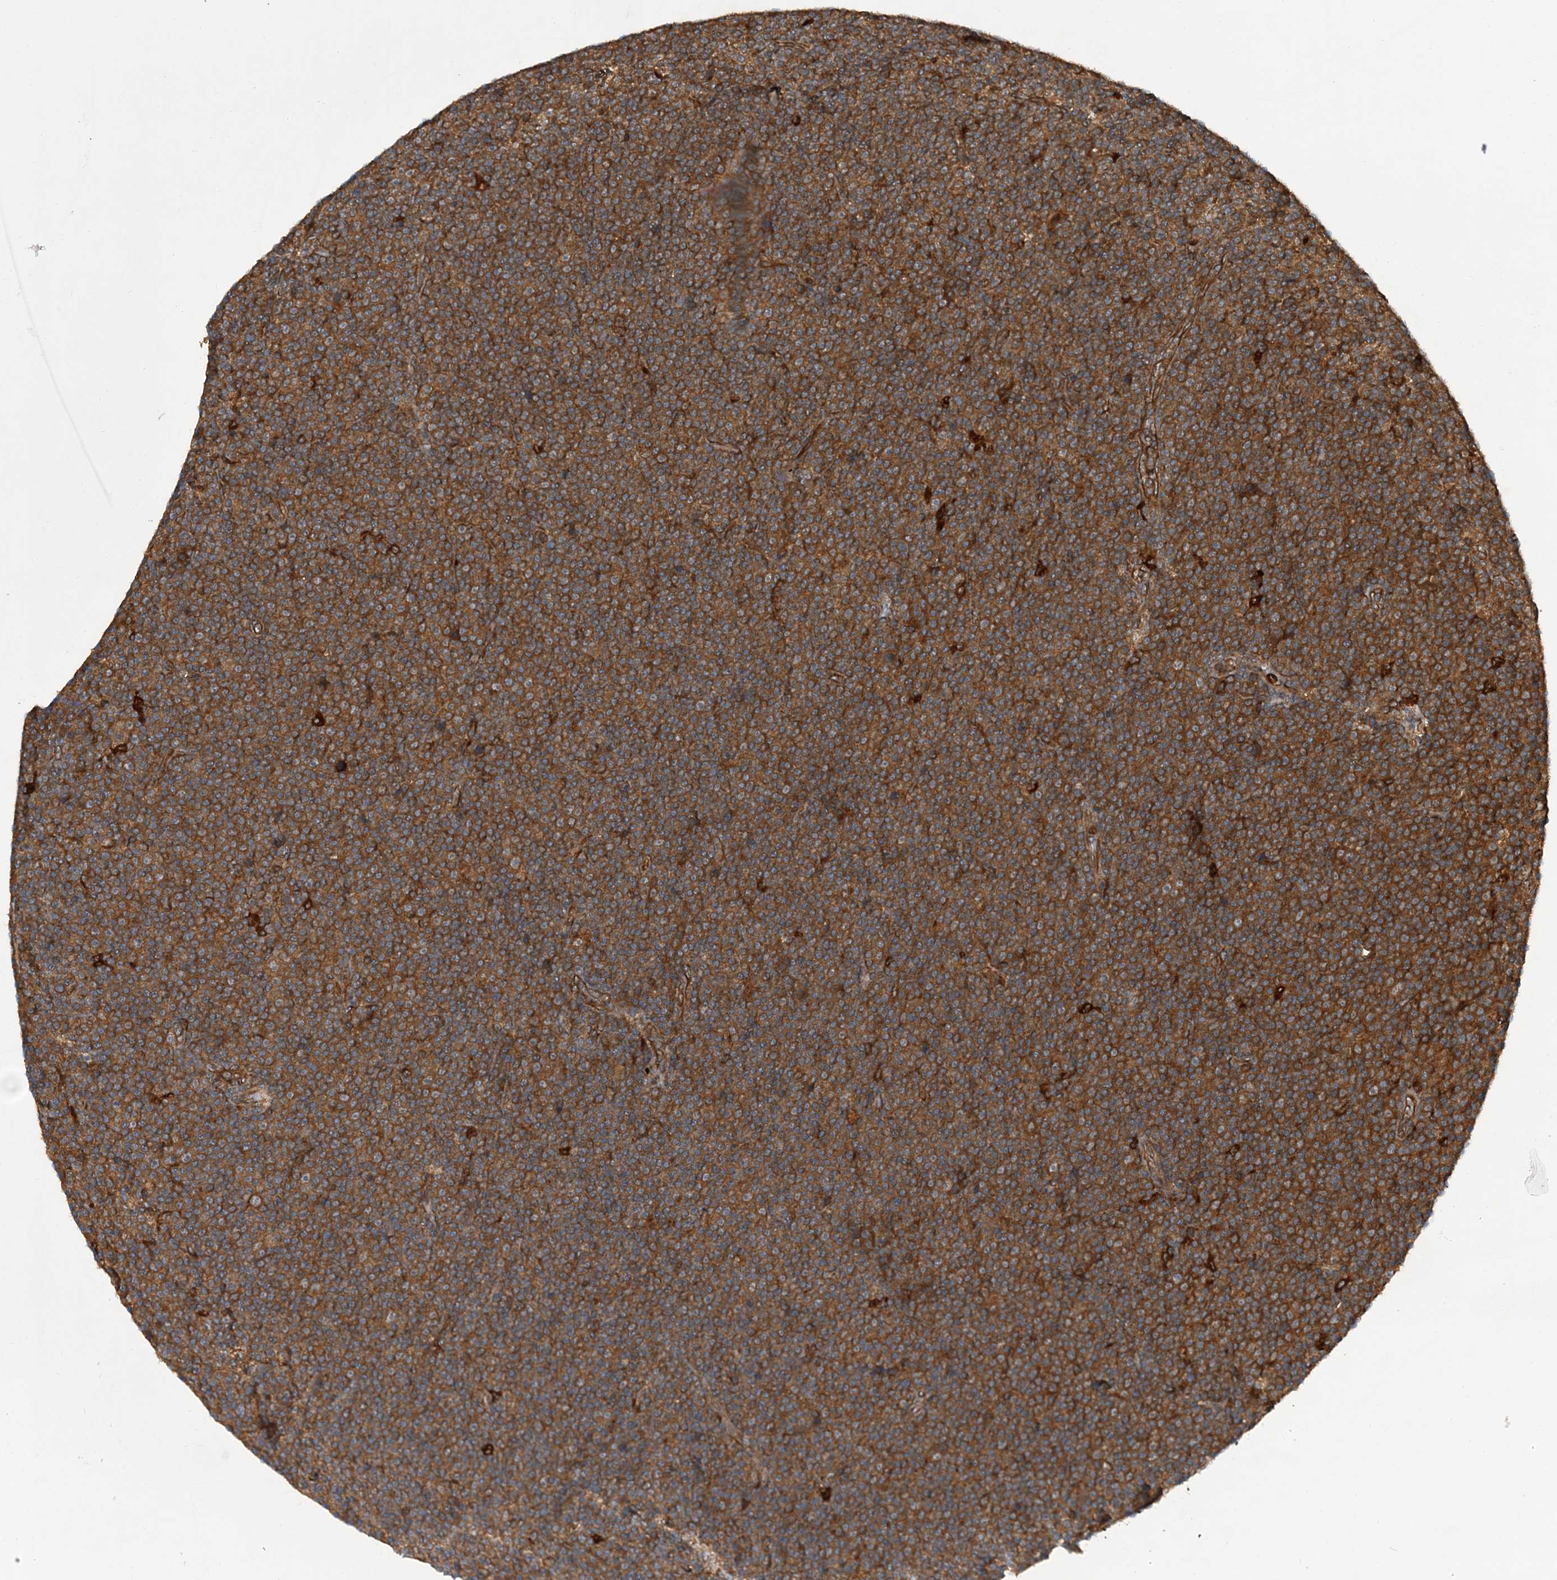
{"staining": {"intensity": "strong", "quantity": ">75%", "location": "cytoplasmic/membranous"}, "tissue": "lymphoma", "cell_type": "Tumor cells", "image_type": "cancer", "snomed": [{"axis": "morphology", "description": "Malignant lymphoma, non-Hodgkin's type, Low grade"}, {"axis": "topography", "description": "Lymph node"}], "caption": "Tumor cells display high levels of strong cytoplasmic/membranous expression in approximately >75% of cells in human malignant lymphoma, non-Hodgkin's type (low-grade).", "gene": "ATG3", "patient": {"sex": "female", "age": 67}}